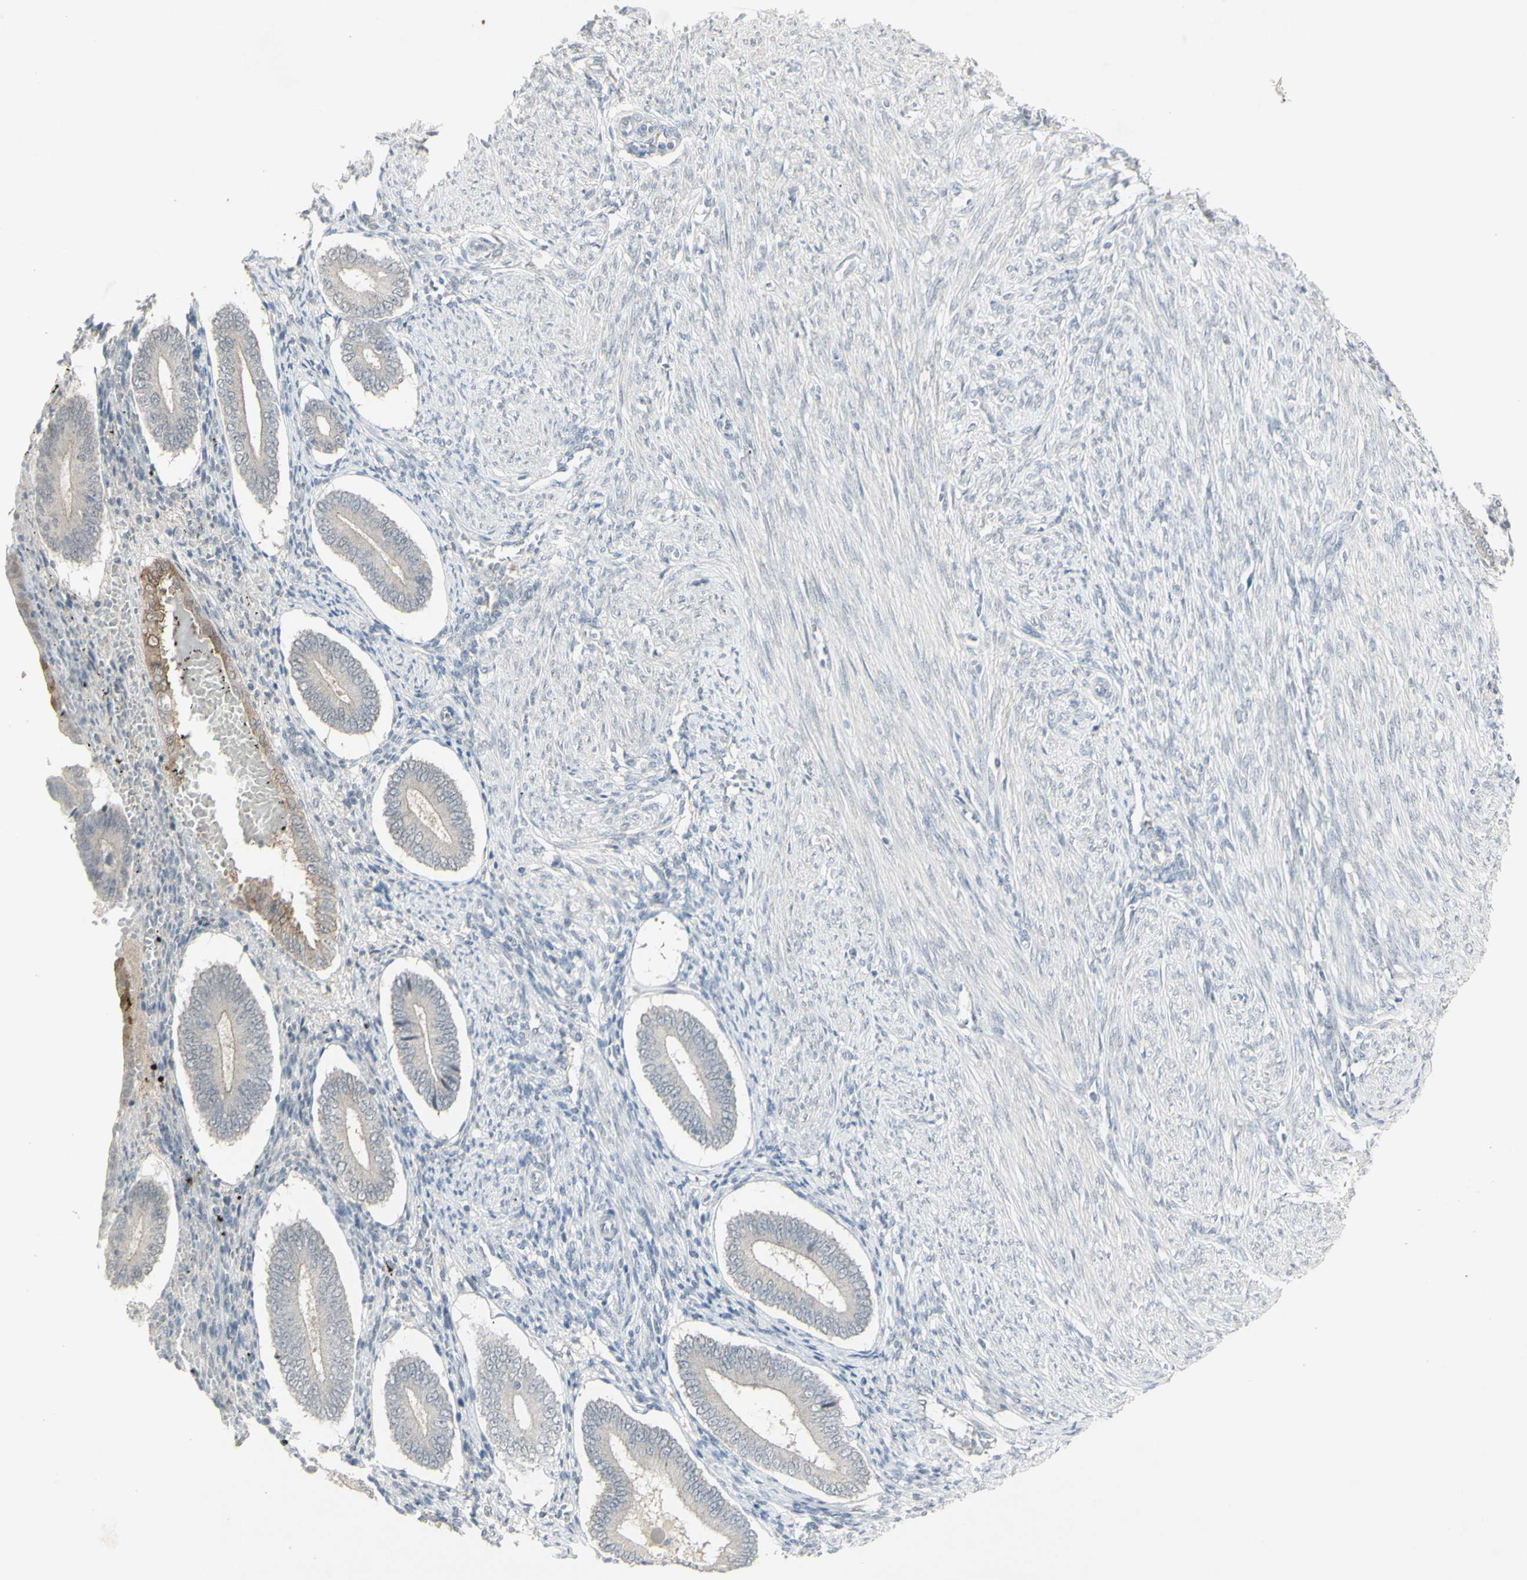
{"staining": {"intensity": "negative", "quantity": "none", "location": "none"}, "tissue": "endometrium", "cell_type": "Cells in endometrial stroma", "image_type": "normal", "snomed": [{"axis": "morphology", "description": "Normal tissue, NOS"}, {"axis": "topography", "description": "Endometrium"}], "caption": "Immunohistochemistry histopathology image of benign endometrium: endometrium stained with DAB (3,3'-diaminobenzidine) exhibits no significant protein positivity in cells in endometrial stroma.", "gene": "C1orf116", "patient": {"sex": "female", "age": 42}}